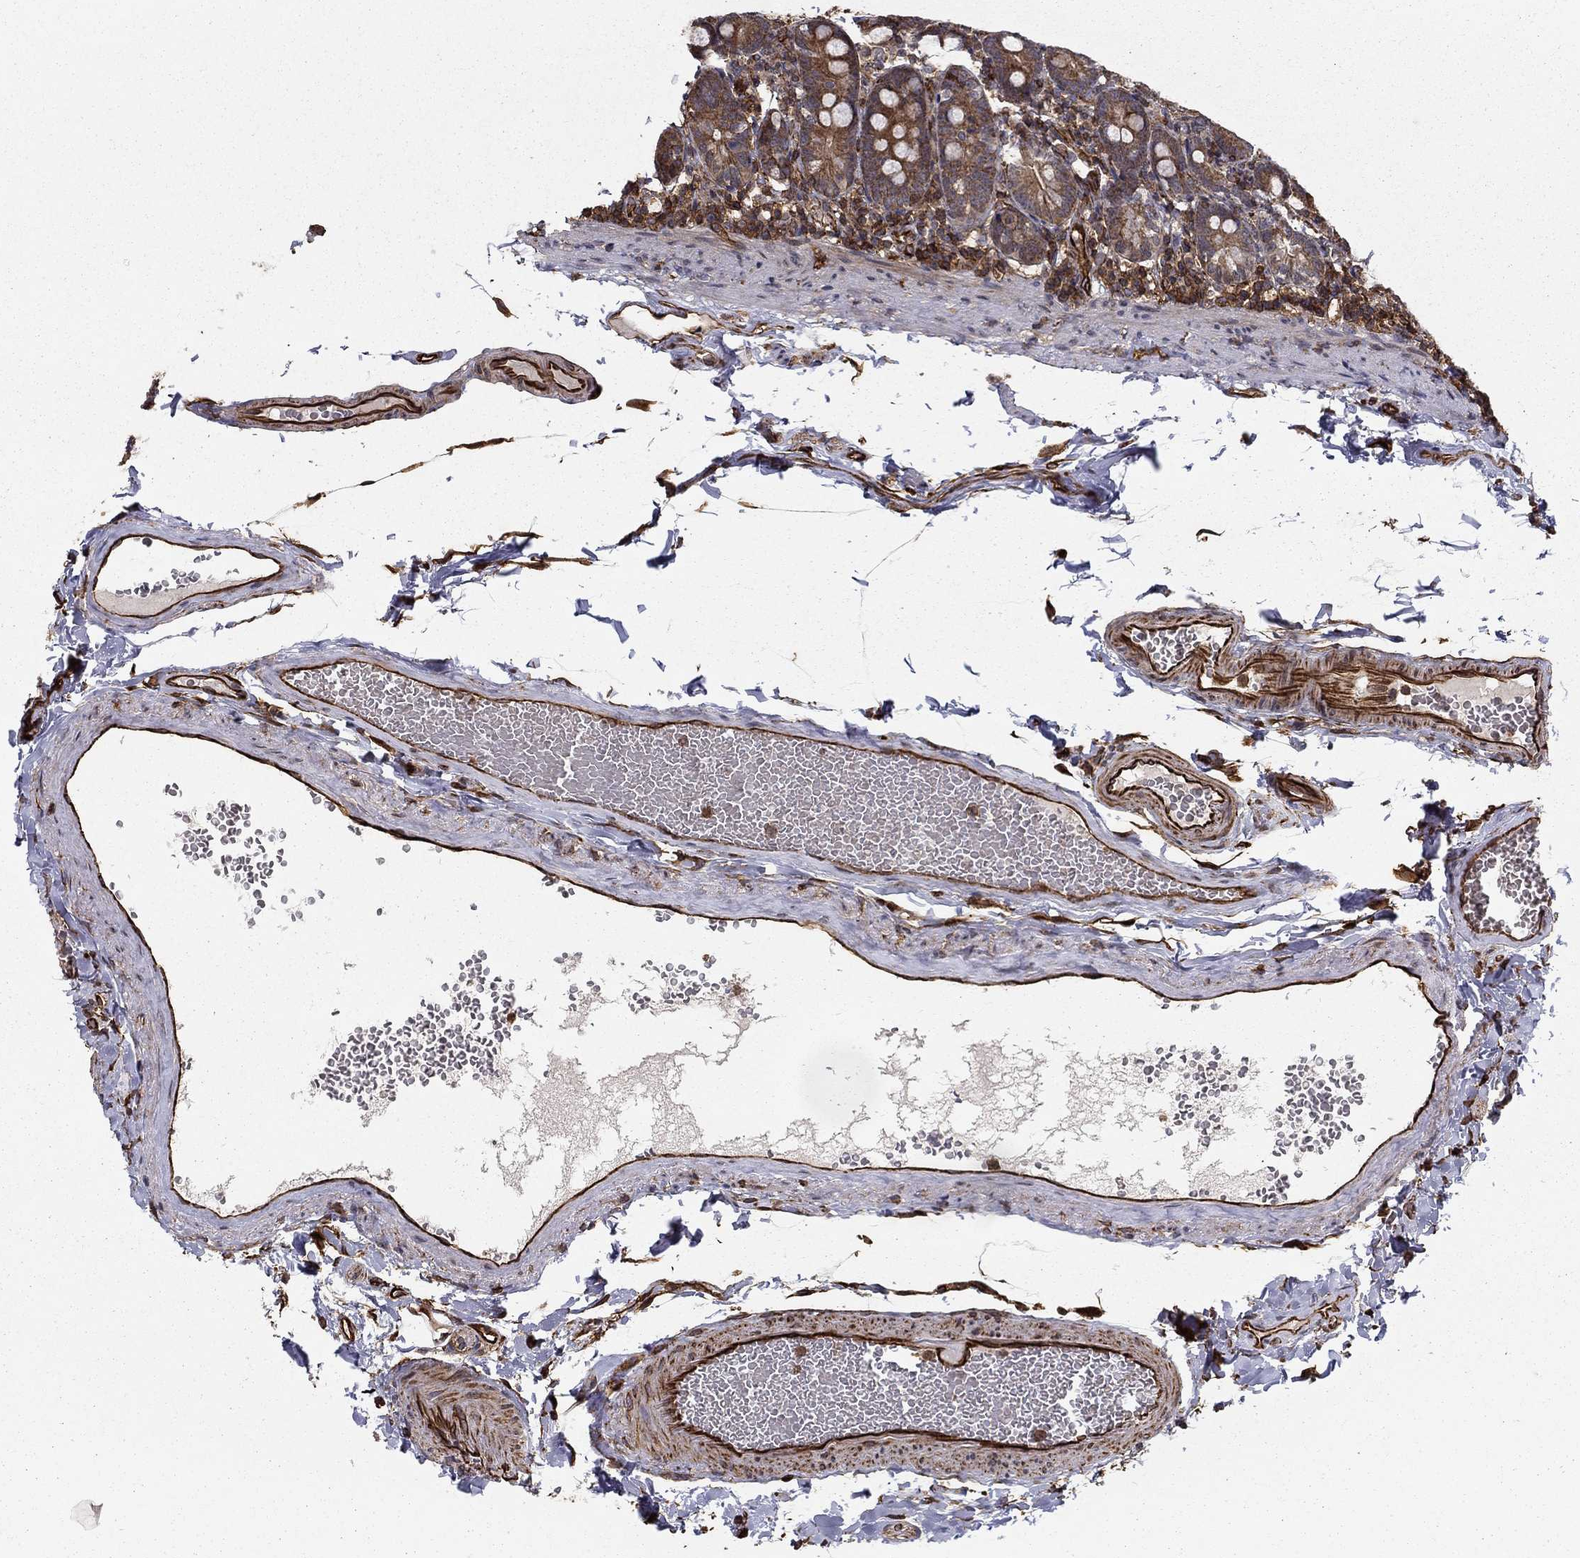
{"staining": {"intensity": "strong", "quantity": ">75%", "location": "cytoplasmic/membranous"}, "tissue": "duodenum", "cell_type": "Glandular cells", "image_type": "normal", "snomed": [{"axis": "morphology", "description": "Normal tissue, NOS"}, {"axis": "topography", "description": "Duodenum"}], "caption": "This photomicrograph shows unremarkable duodenum stained with immunohistochemistry (IHC) to label a protein in brown. The cytoplasmic/membranous of glandular cells show strong positivity for the protein. Nuclei are counter-stained blue.", "gene": "ADM", "patient": {"sex": "female", "age": 67}}